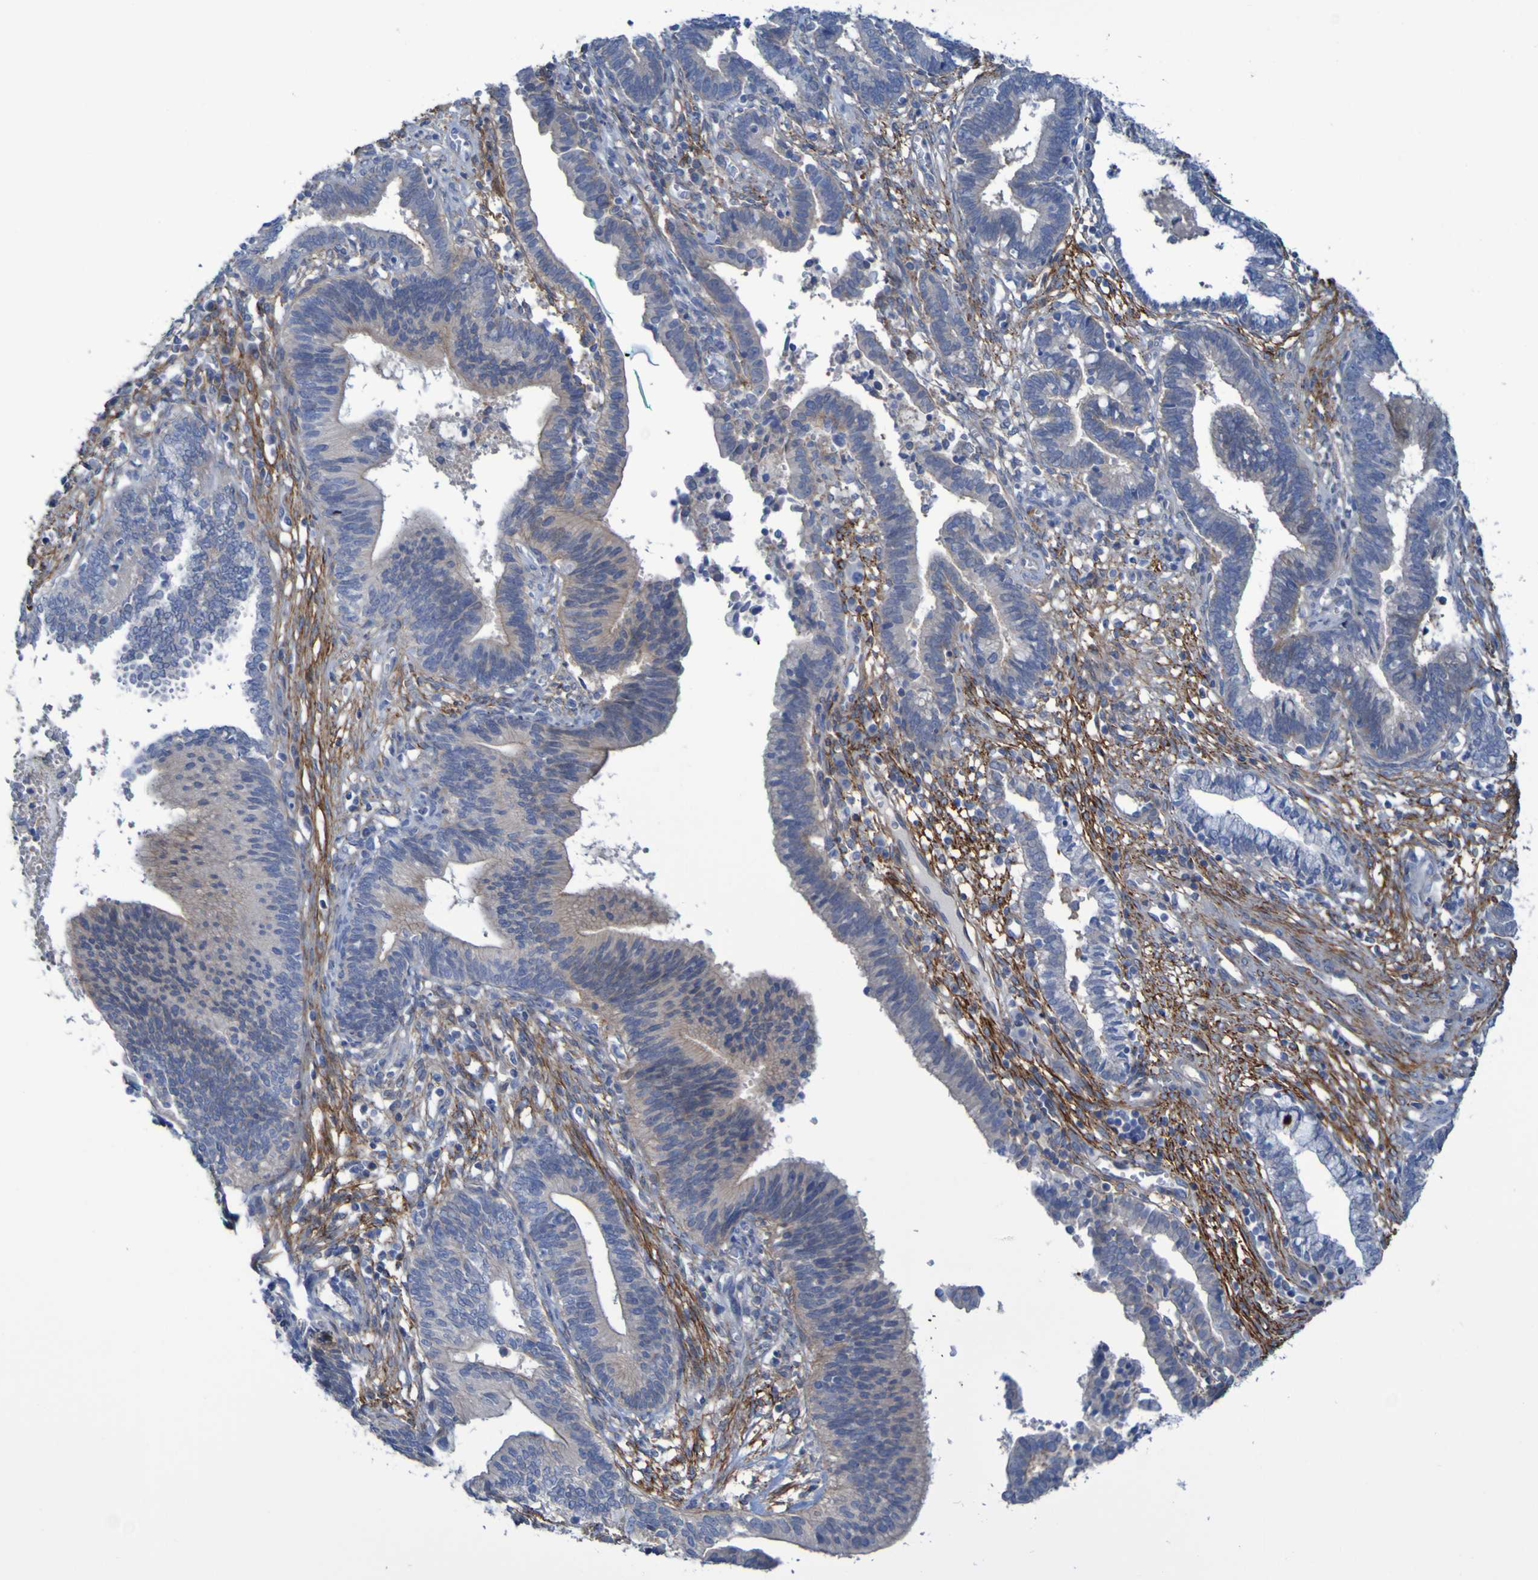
{"staining": {"intensity": "weak", "quantity": "<25%", "location": "cytoplasmic/membranous"}, "tissue": "cervical cancer", "cell_type": "Tumor cells", "image_type": "cancer", "snomed": [{"axis": "morphology", "description": "Adenocarcinoma, NOS"}, {"axis": "topography", "description": "Cervix"}], "caption": "This histopathology image is of cervical cancer stained with IHC to label a protein in brown with the nuclei are counter-stained blue. There is no positivity in tumor cells.", "gene": "LPP", "patient": {"sex": "female", "age": 44}}